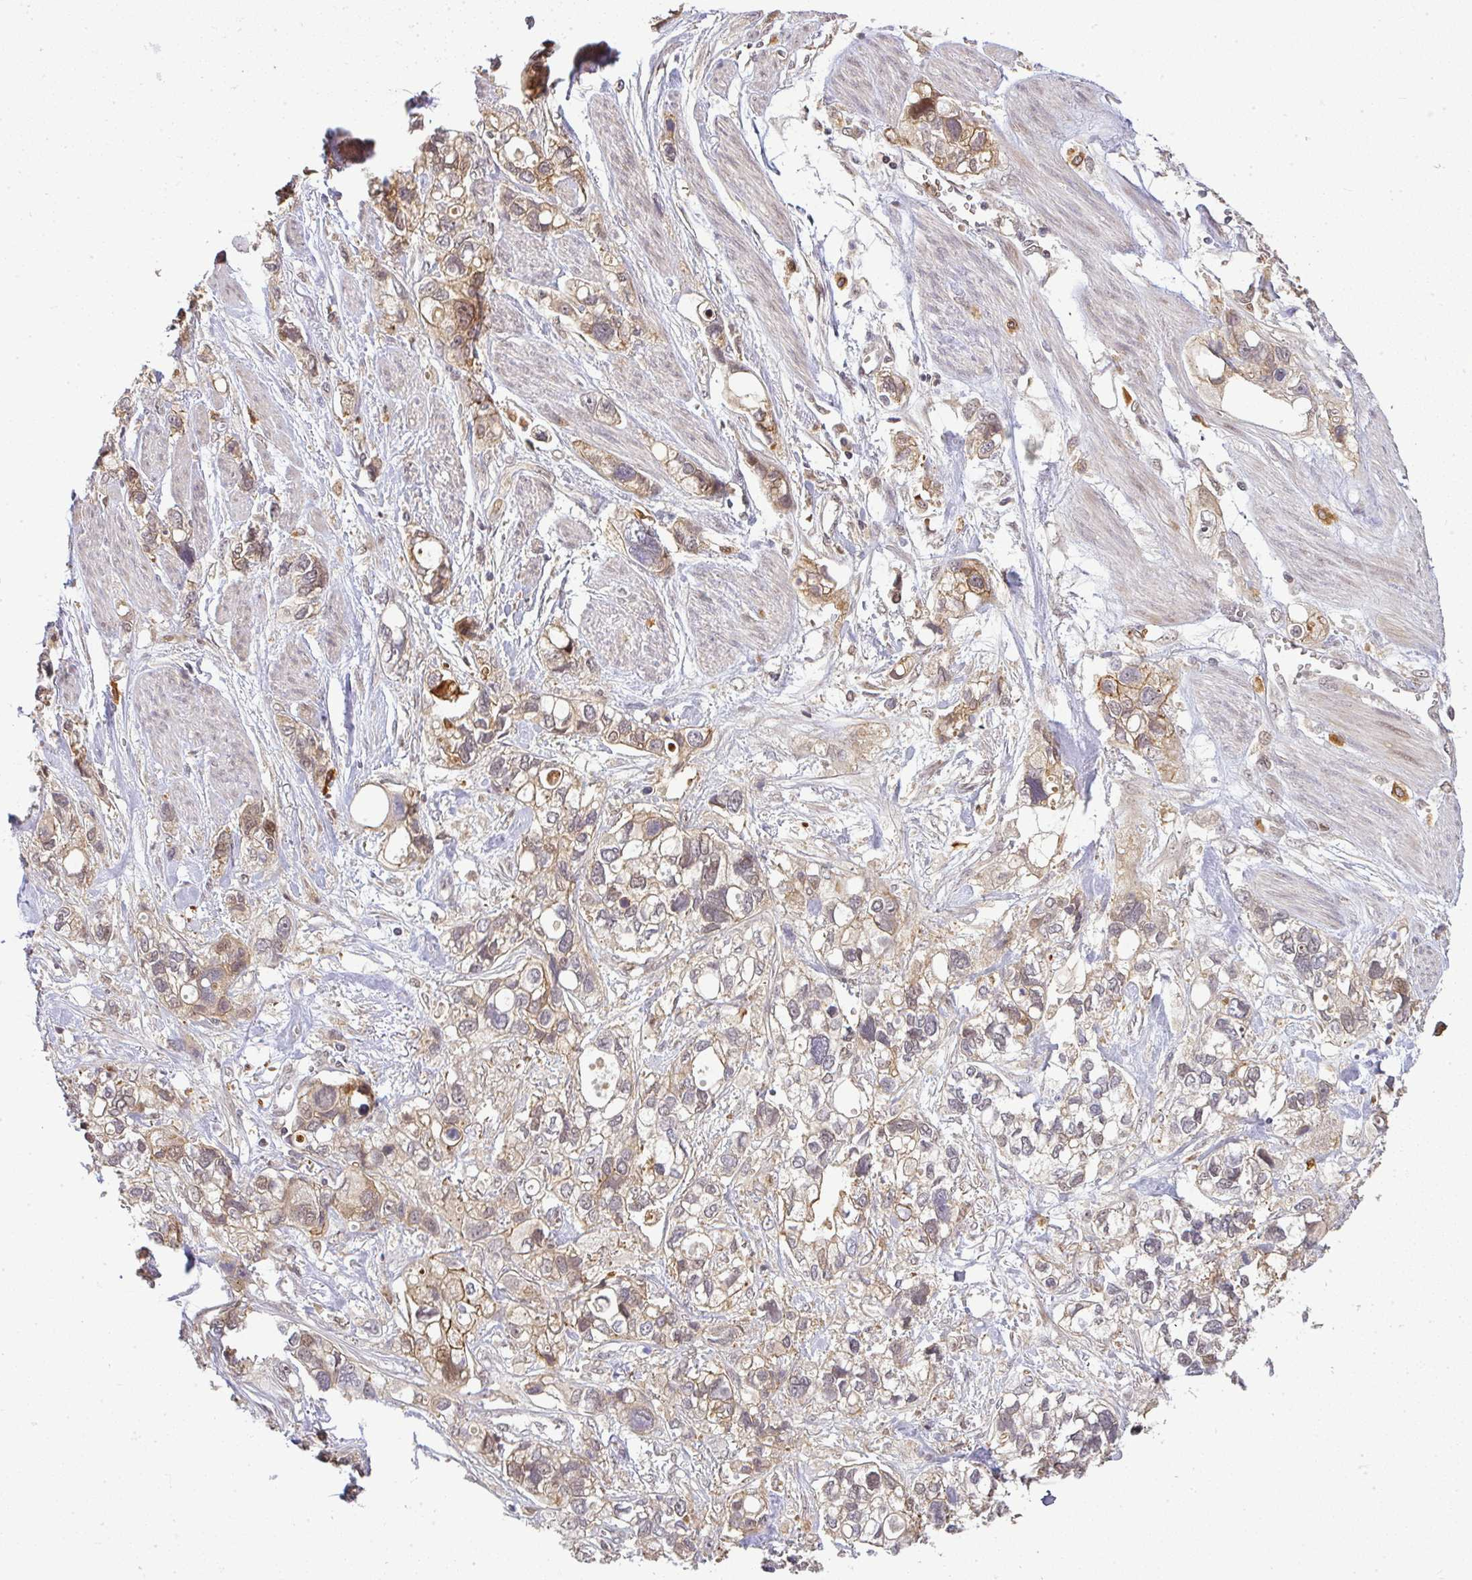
{"staining": {"intensity": "weak", "quantity": ">75%", "location": "cytoplasmic/membranous"}, "tissue": "stomach cancer", "cell_type": "Tumor cells", "image_type": "cancer", "snomed": [{"axis": "morphology", "description": "Adenocarcinoma, NOS"}, {"axis": "topography", "description": "Stomach, upper"}], "caption": "Immunohistochemical staining of human stomach cancer (adenocarcinoma) displays low levels of weak cytoplasmic/membranous positivity in about >75% of tumor cells.", "gene": "FAM153A", "patient": {"sex": "female", "age": 81}}